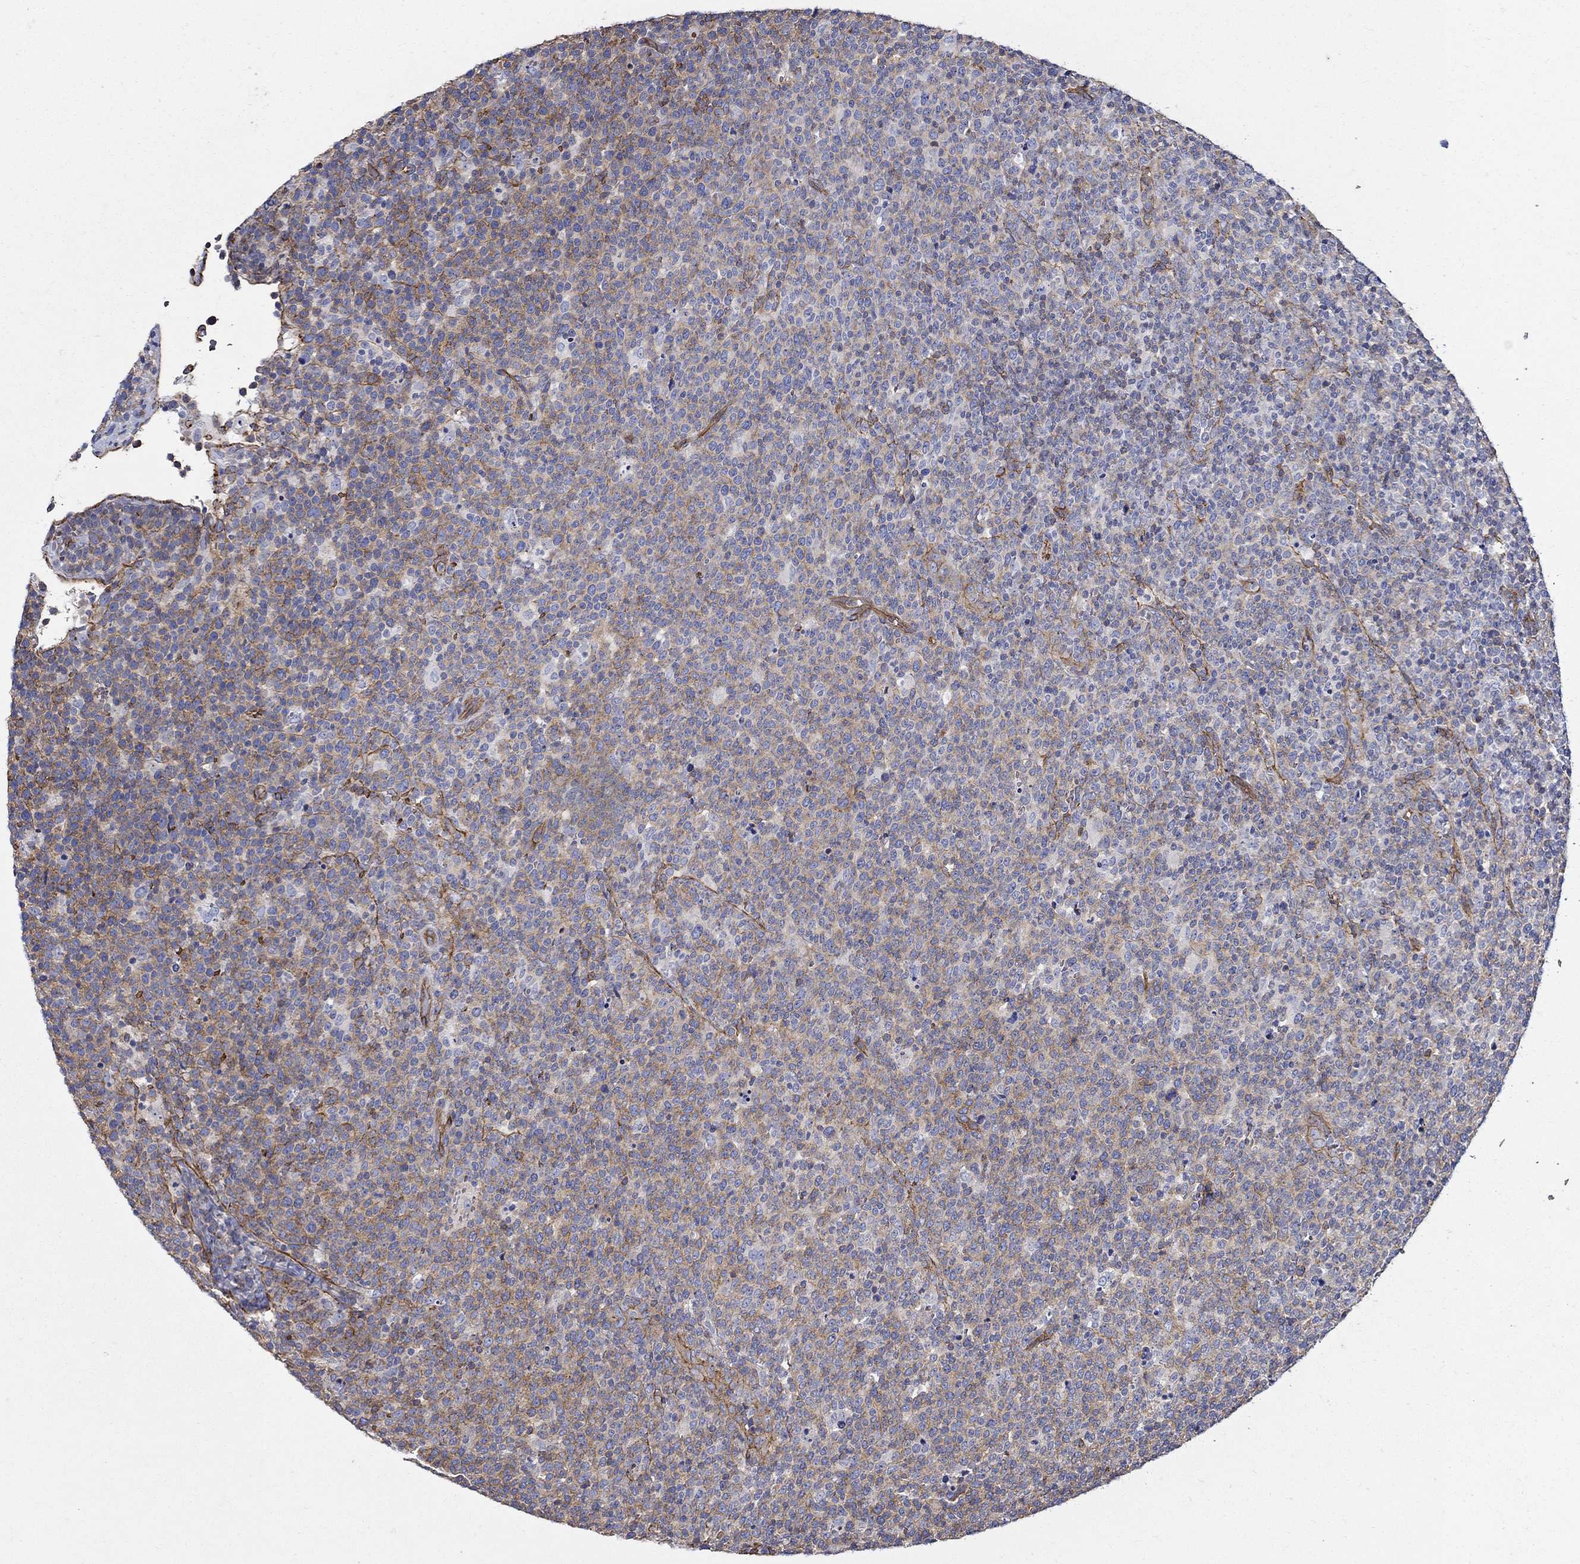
{"staining": {"intensity": "moderate", "quantity": "25%-75%", "location": "cytoplasmic/membranous"}, "tissue": "lymphoma", "cell_type": "Tumor cells", "image_type": "cancer", "snomed": [{"axis": "morphology", "description": "Malignant lymphoma, non-Hodgkin's type, High grade"}, {"axis": "topography", "description": "Lymph node"}], "caption": "Immunohistochemistry (IHC) photomicrograph of neoplastic tissue: human high-grade malignant lymphoma, non-Hodgkin's type stained using immunohistochemistry (IHC) shows medium levels of moderate protein expression localized specifically in the cytoplasmic/membranous of tumor cells, appearing as a cytoplasmic/membranous brown color.", "gene": "APBB3", "patient": {"sex": "male", "age": 61}}